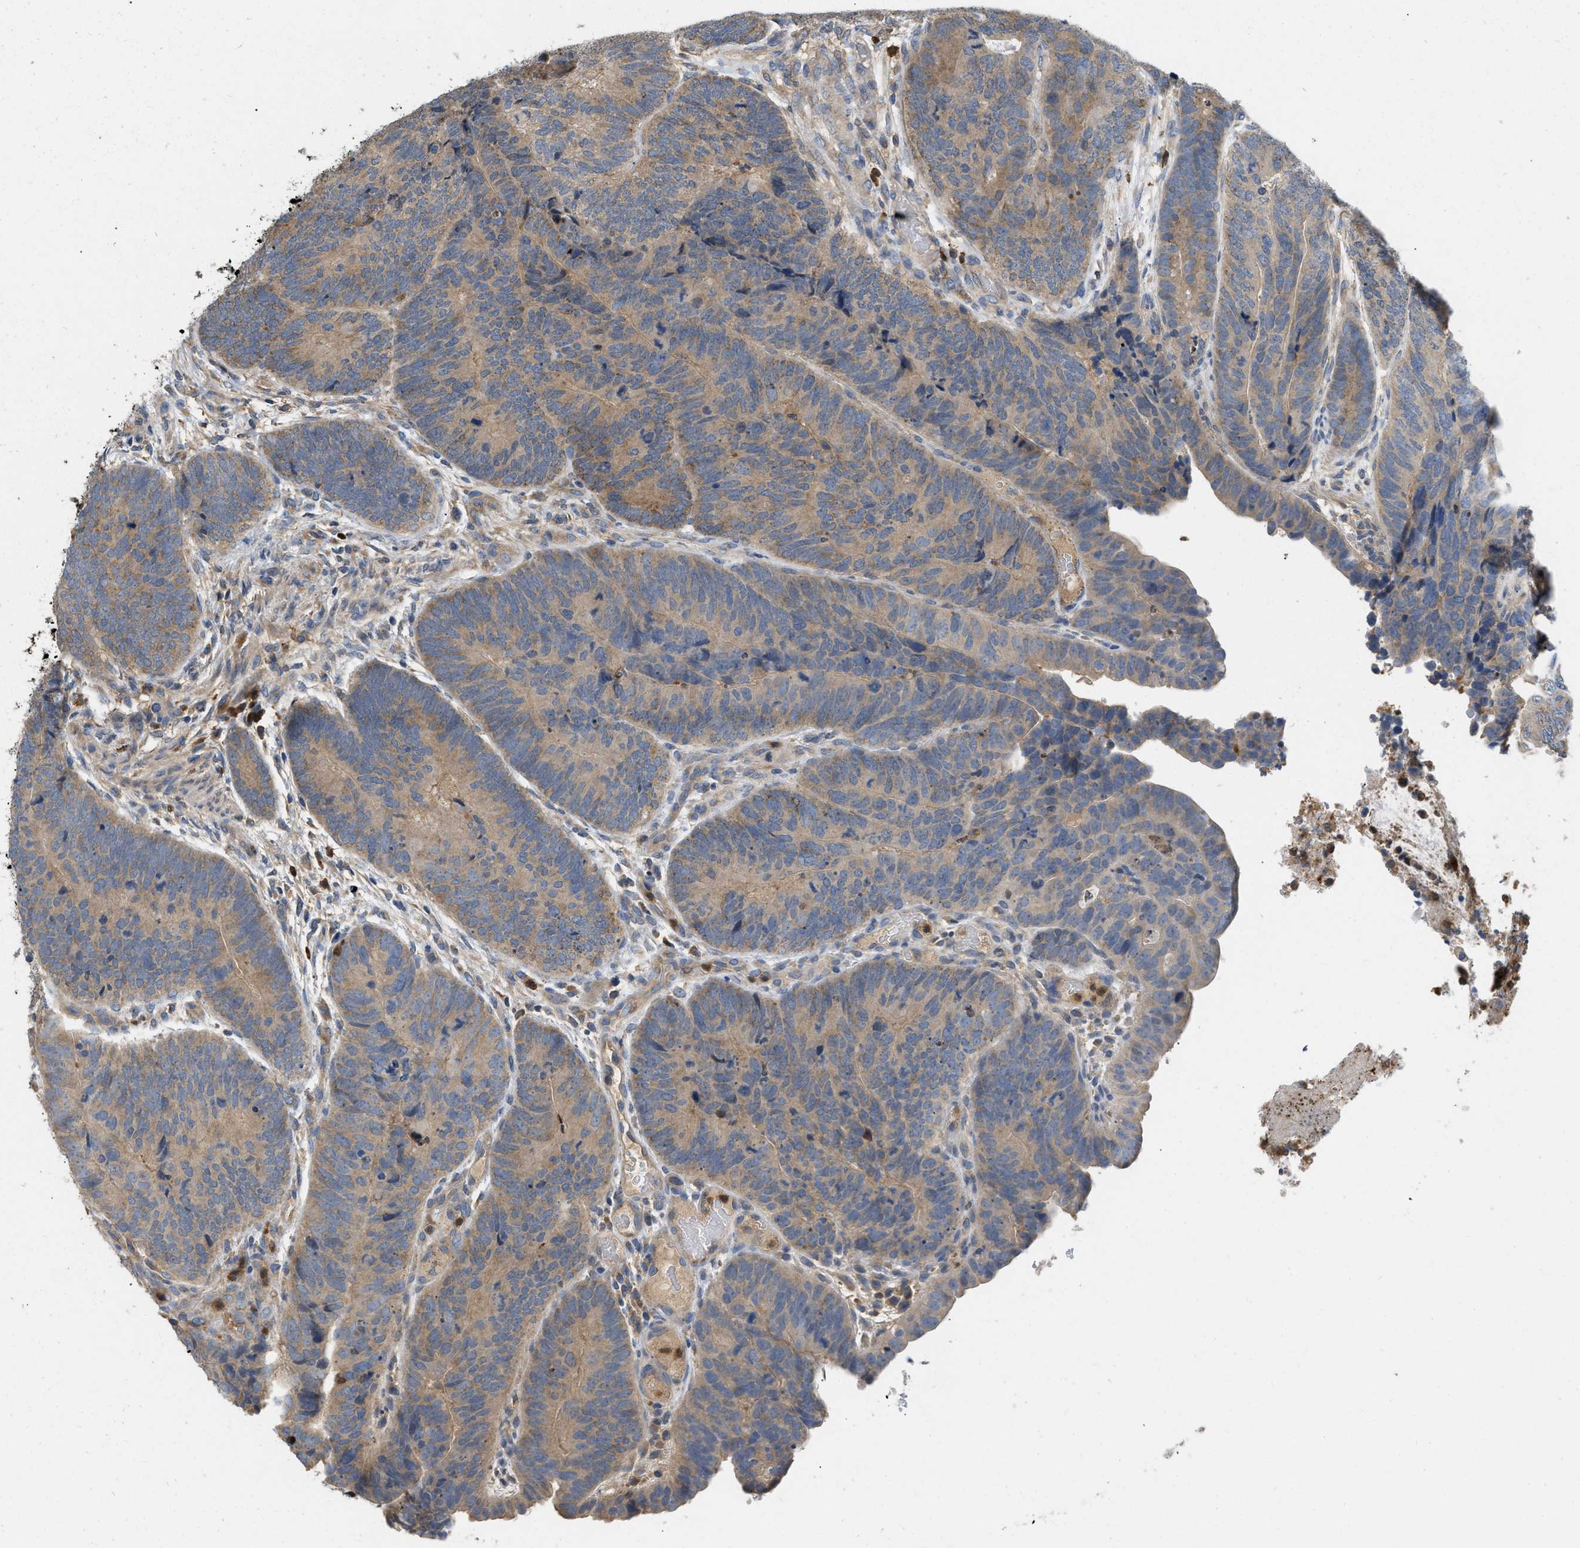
{"staining": {"intensity": "moderate", "quantity": ">75%", "location": "cytoplasmic/membranous"}, "tissue": "colorectal cancer", "cell_type": "Tumor cells", "image_type": "cancer", "snomed": [{"axis": "morphology", "description": "Adenocarcinoma, NOS"}, {"axis": "topography", "description": "Colon"}], "caption": "A histopathology image showing moderate cytoplasmic/membranous positivity in approximately >75% of tumor cells in colorectal cancer, as visualized by brown immunohistochemical staining.", "gene": "RNF216", "patient": {"sex": "female", "age": 67}}